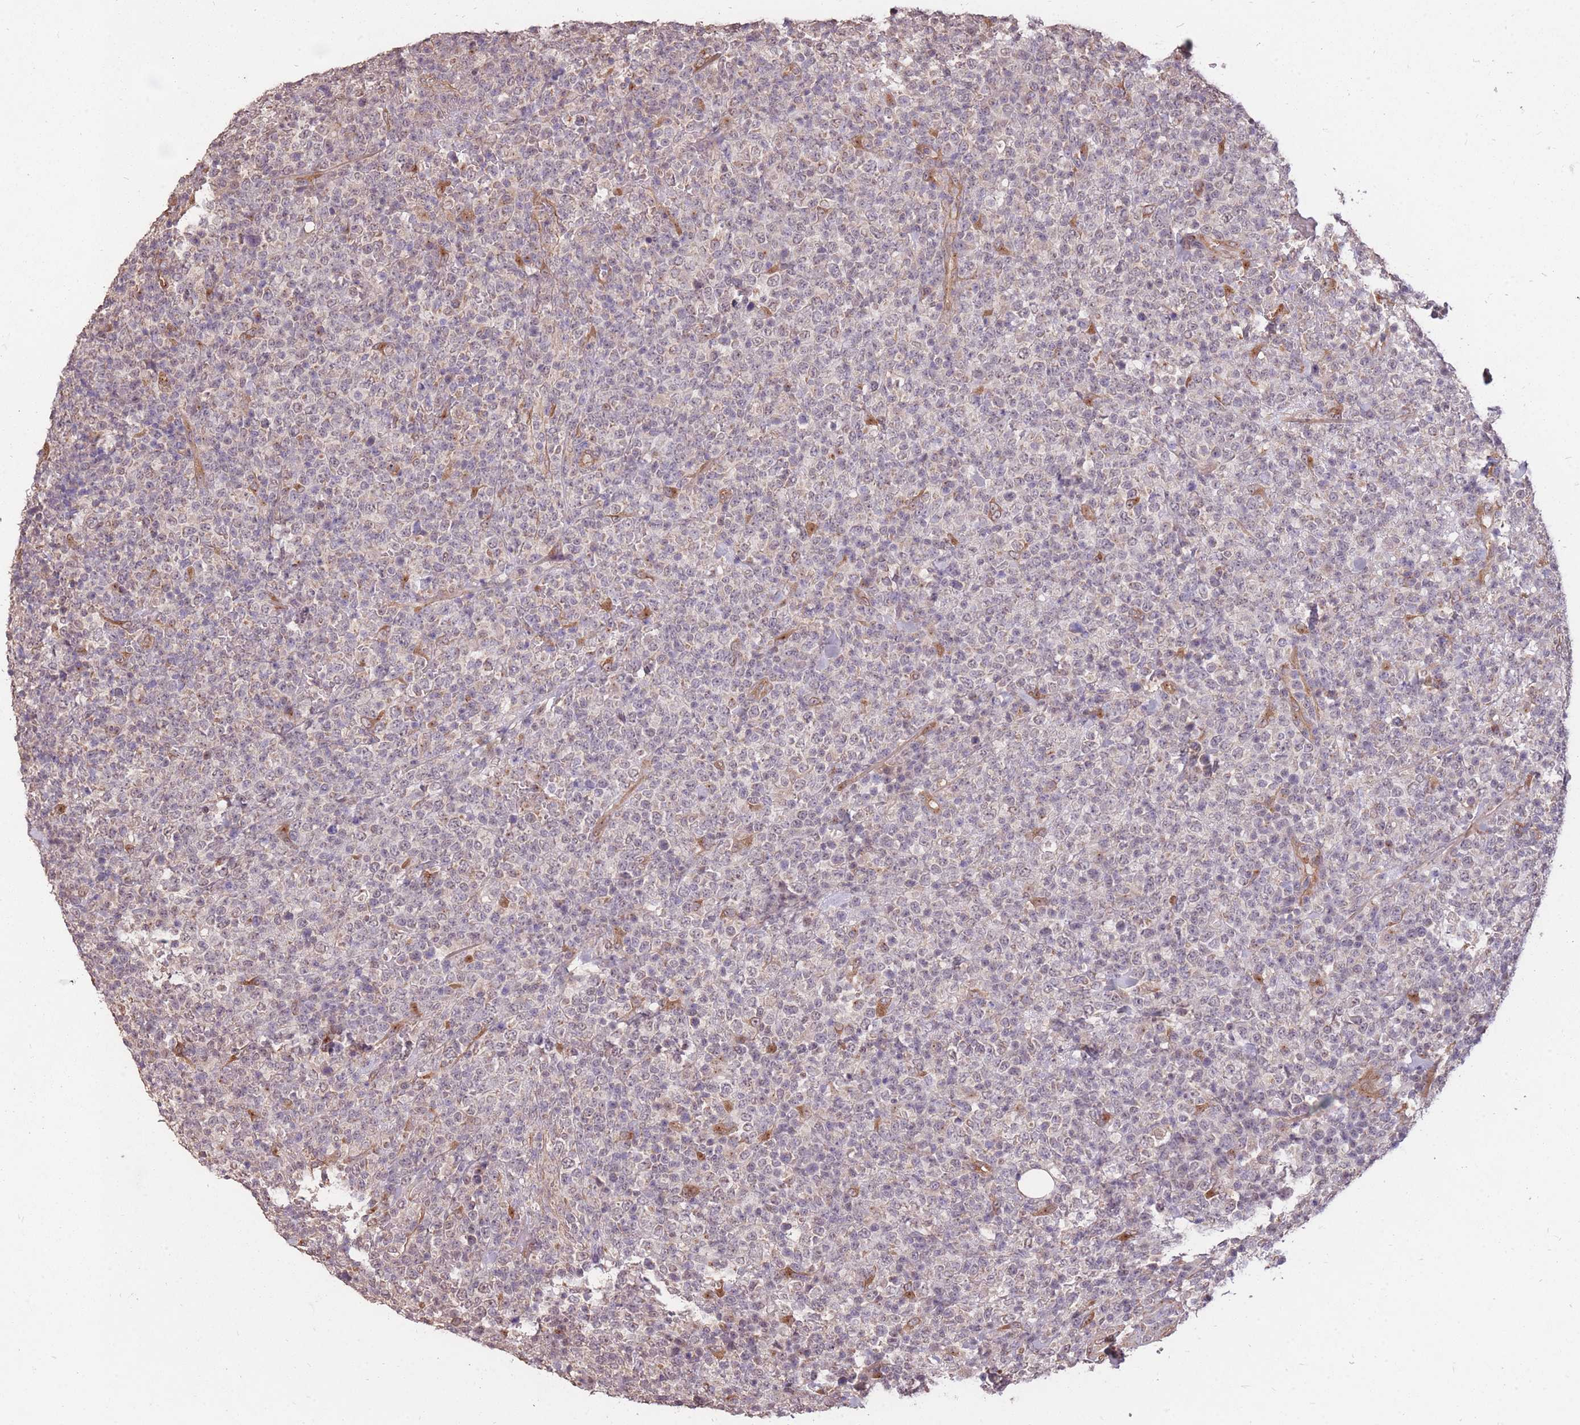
{"staining": {"intensity": "negative", "quantity": "none", "location": "none"}, "tissue": "lymphoma", "cell_type": "Tumor cells", "image_type": "cancer", "snomed": [{"axis": "morphology", "description": "Malignant lymphoma, non-Hodgkin's type, High grade"}, {"axis": "topography", "description": "Colon"}], "caption": "The immunohistochemistry (IHC) micrograph has no significant expression in tumor cells of lymphoma tissue. The staining is performed using DAB brown chromogen with nuclei counter-stained in using hematoxylin.", "gene": "DYNC1LI2", "patient": {"sex": "female", "age": 53}}